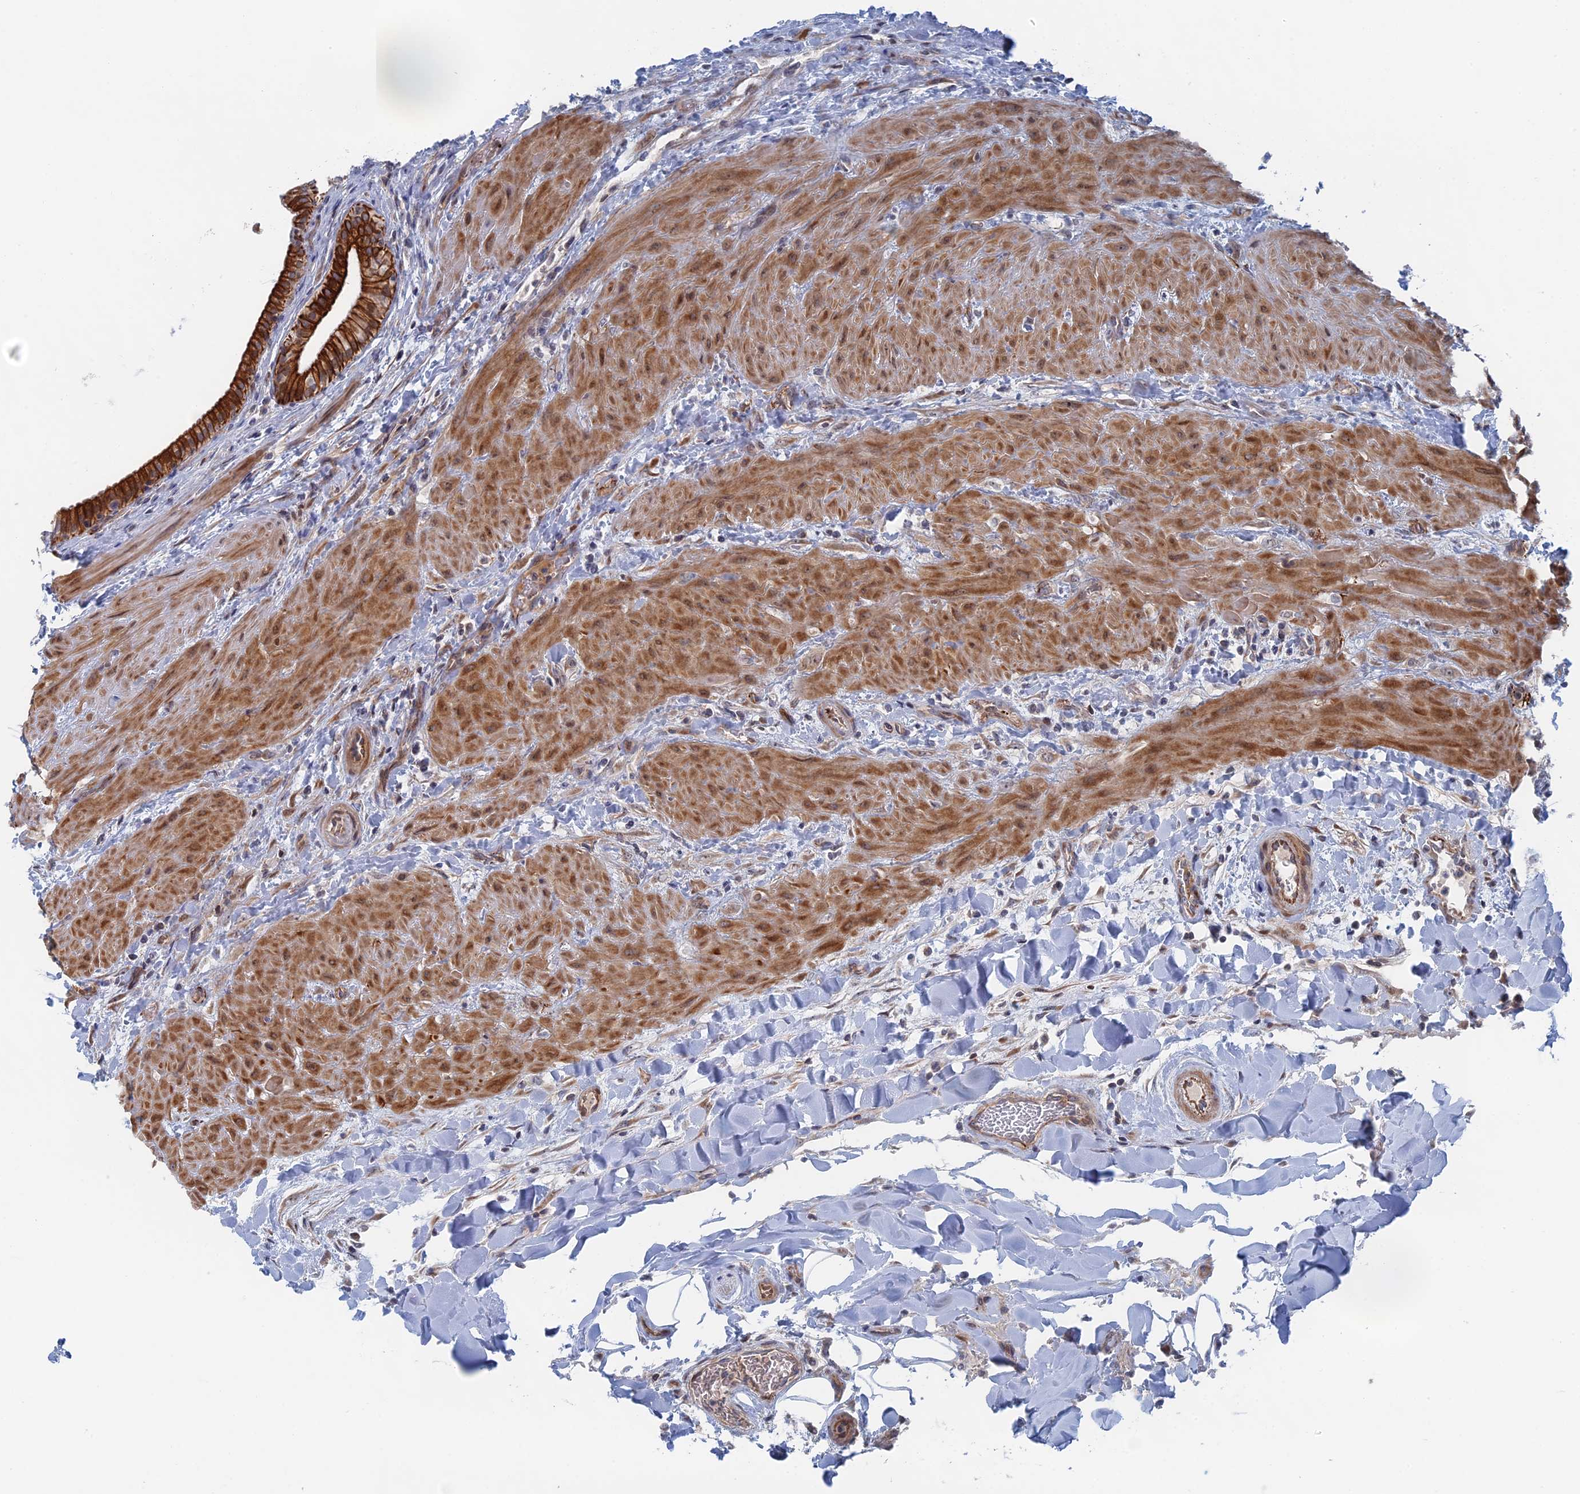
{"staining": {"intensity": "strong", "quantity": ">75%", "location": "cytoplasmic/membranous"}, "tissue": "gallbladder", "cell_type": "Glandular cells", "image_type": "normal", "snomed": [{"axis": "morphology", "description": "Normal tissue, NOS"}, {"axis": "topography", "description": "Gallbladder"}], "caption": "This photomicrograph exhibits immunohistochemistry staining of benign human gallbladder, with high strong cytoplasmic/membranous expression in about >75% of glandular cells.", "gene": "IL7", "patient": {"sex": "male", "age": 24}}